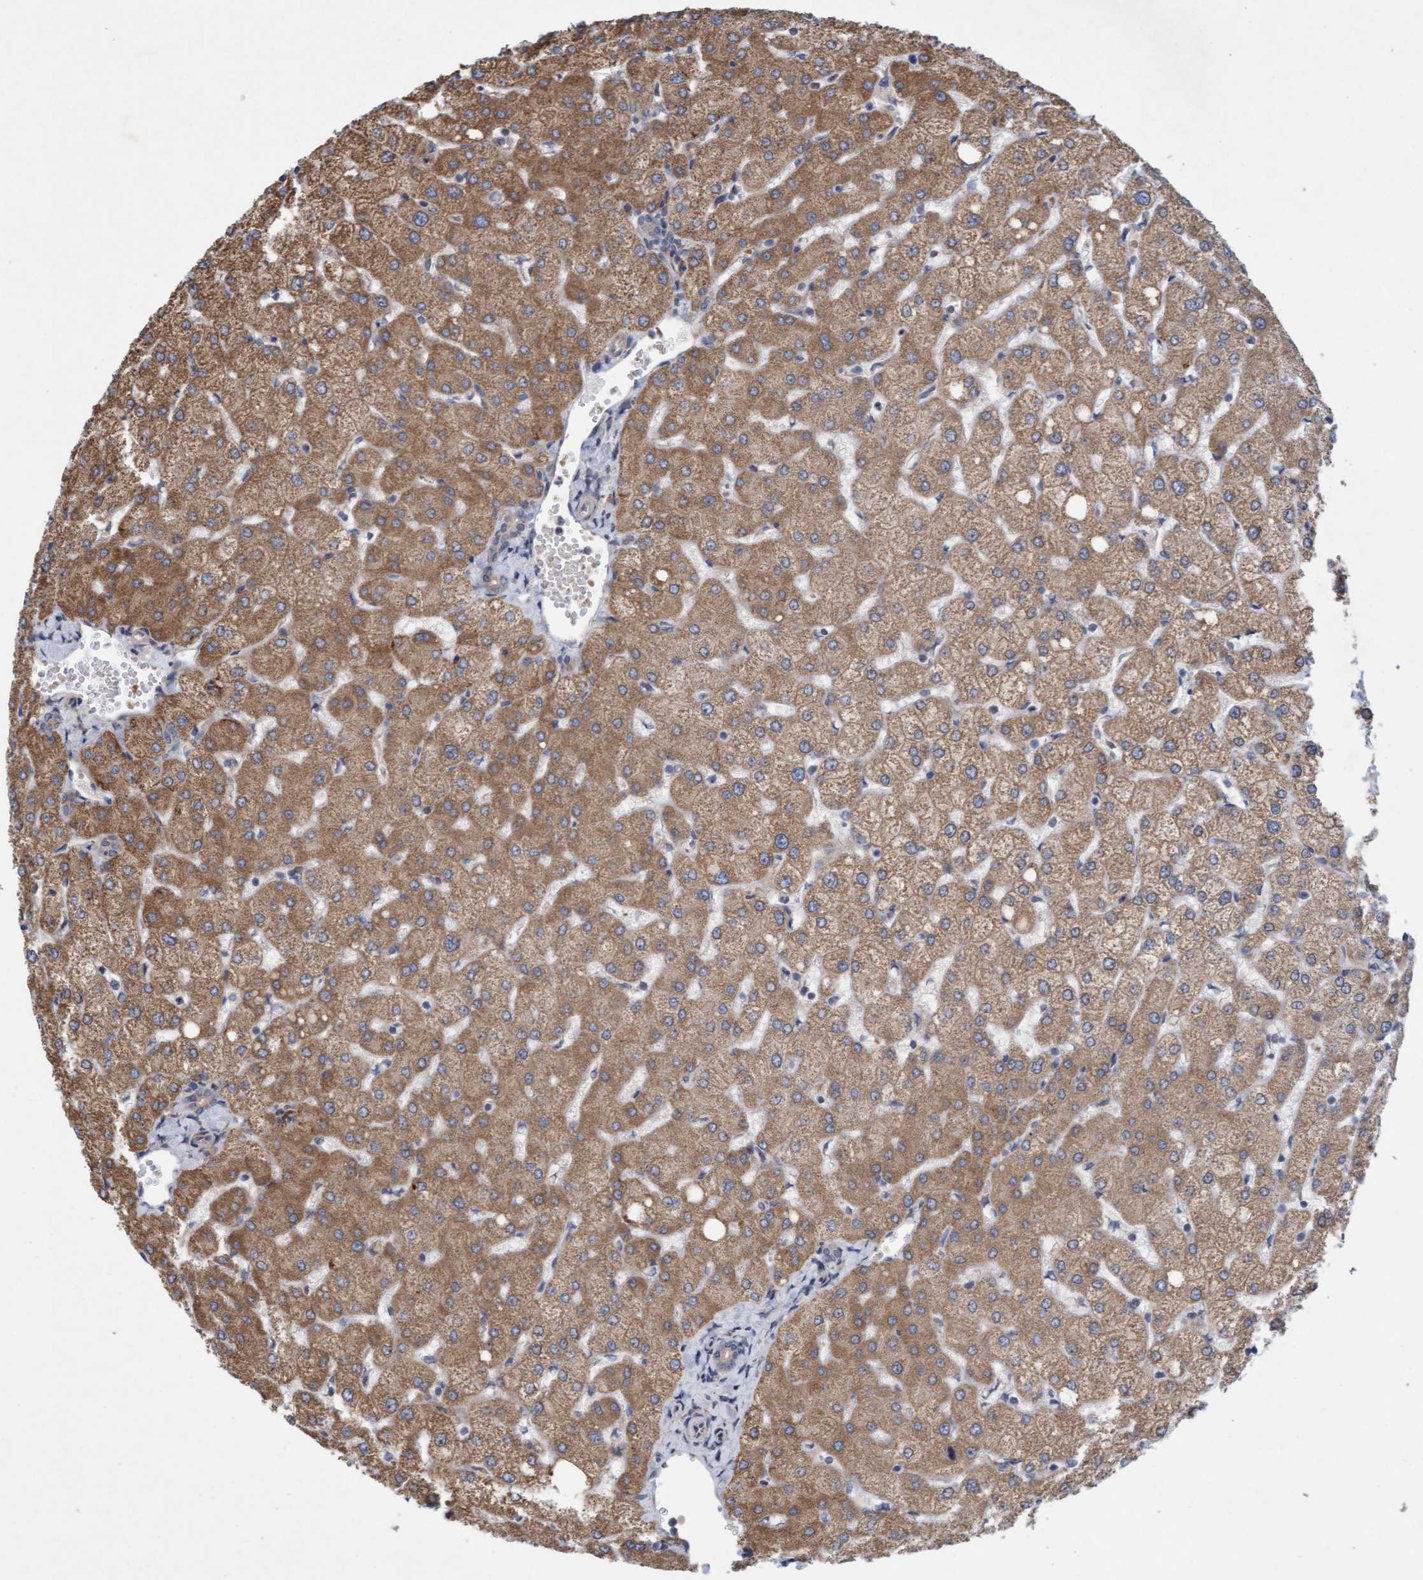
{"staining": {"intensity": "negative", "quantity": "none", "location": "none"}, "tissue": "liver", "cell_type": "Cholangiocytes", "image_type": "normal", "snomed": [{"axis": "morphology", "description": "Normal tissue, NOS"}, {"axis": "topography", "description": "Liver"}], "caption": "An immunohistochemistry (IHC) image of benign liver is shown. There is no staining in cholangiocytes of liver. Brightfield microscopy of IHC stained with DAB (3,3'-diaminobenzidine) (brown) and hematoxylin (blue), captured at high magnification.", "gene": "DDHD2", "patient": {"sex": "female", "age": 54}}